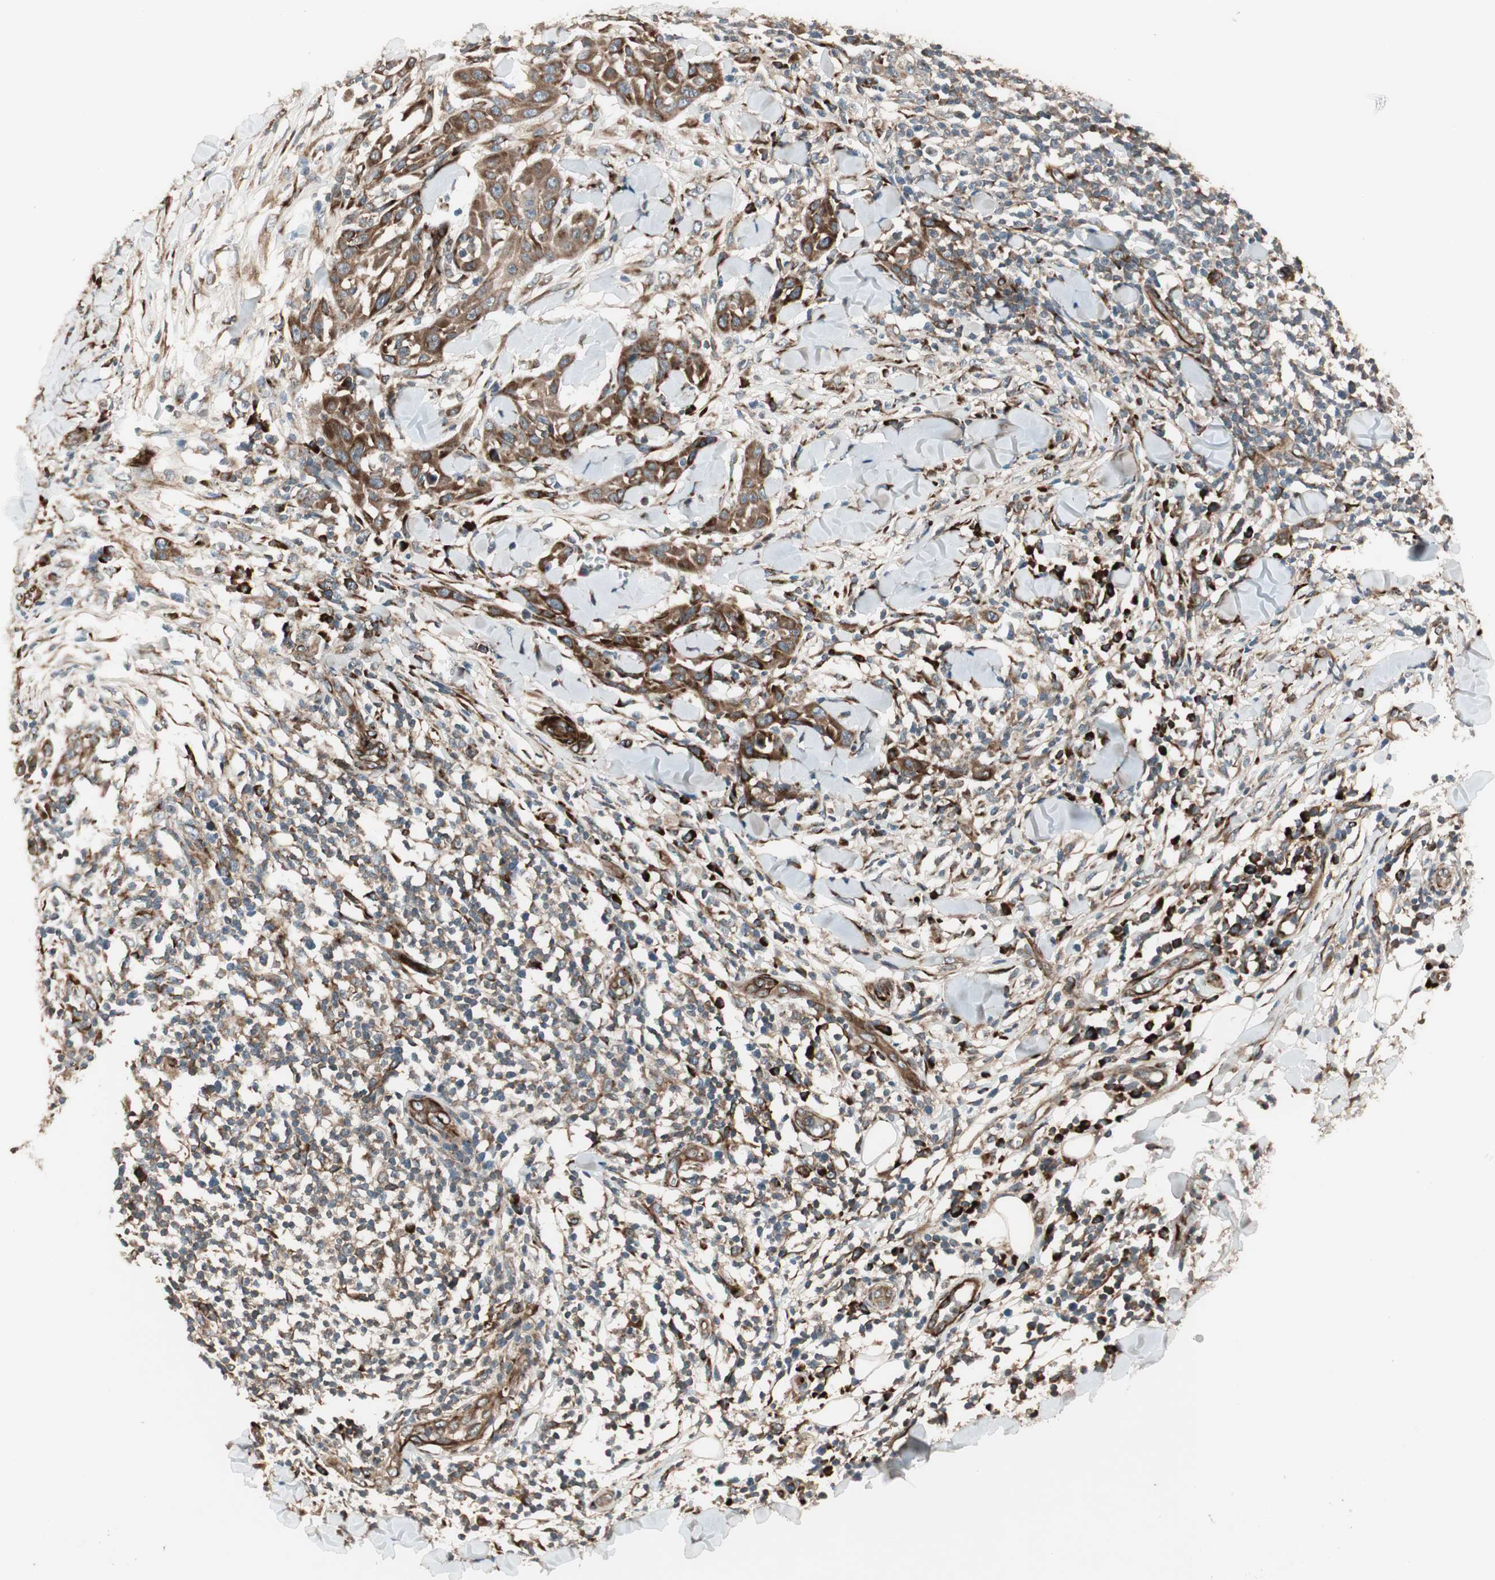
{"staining": {"intensity": "strong", "quantity": ">75%", "location": "cytoplasmic/membranous"}, "tissue": "skin cancer", "cell_type": "Tumor cells", "image_type": "cancer", "snomed": [{"axis": "morphology", "description": "Squamous cell carcinoma, NOS"}, {"axis": "topography", "description": "Skin"}], "caption": "Immunohistochemical staining of human skin squamous cell carcinoma exhibits strong cytoplasmic/membranous protein expression in approximately >75% of tumor cells. Immunohistochemistry stains the protein in brown and the nuclei are stained blue.", "gene": "PPP2R5E", "patient": {"sex": "male", "age": 24}}